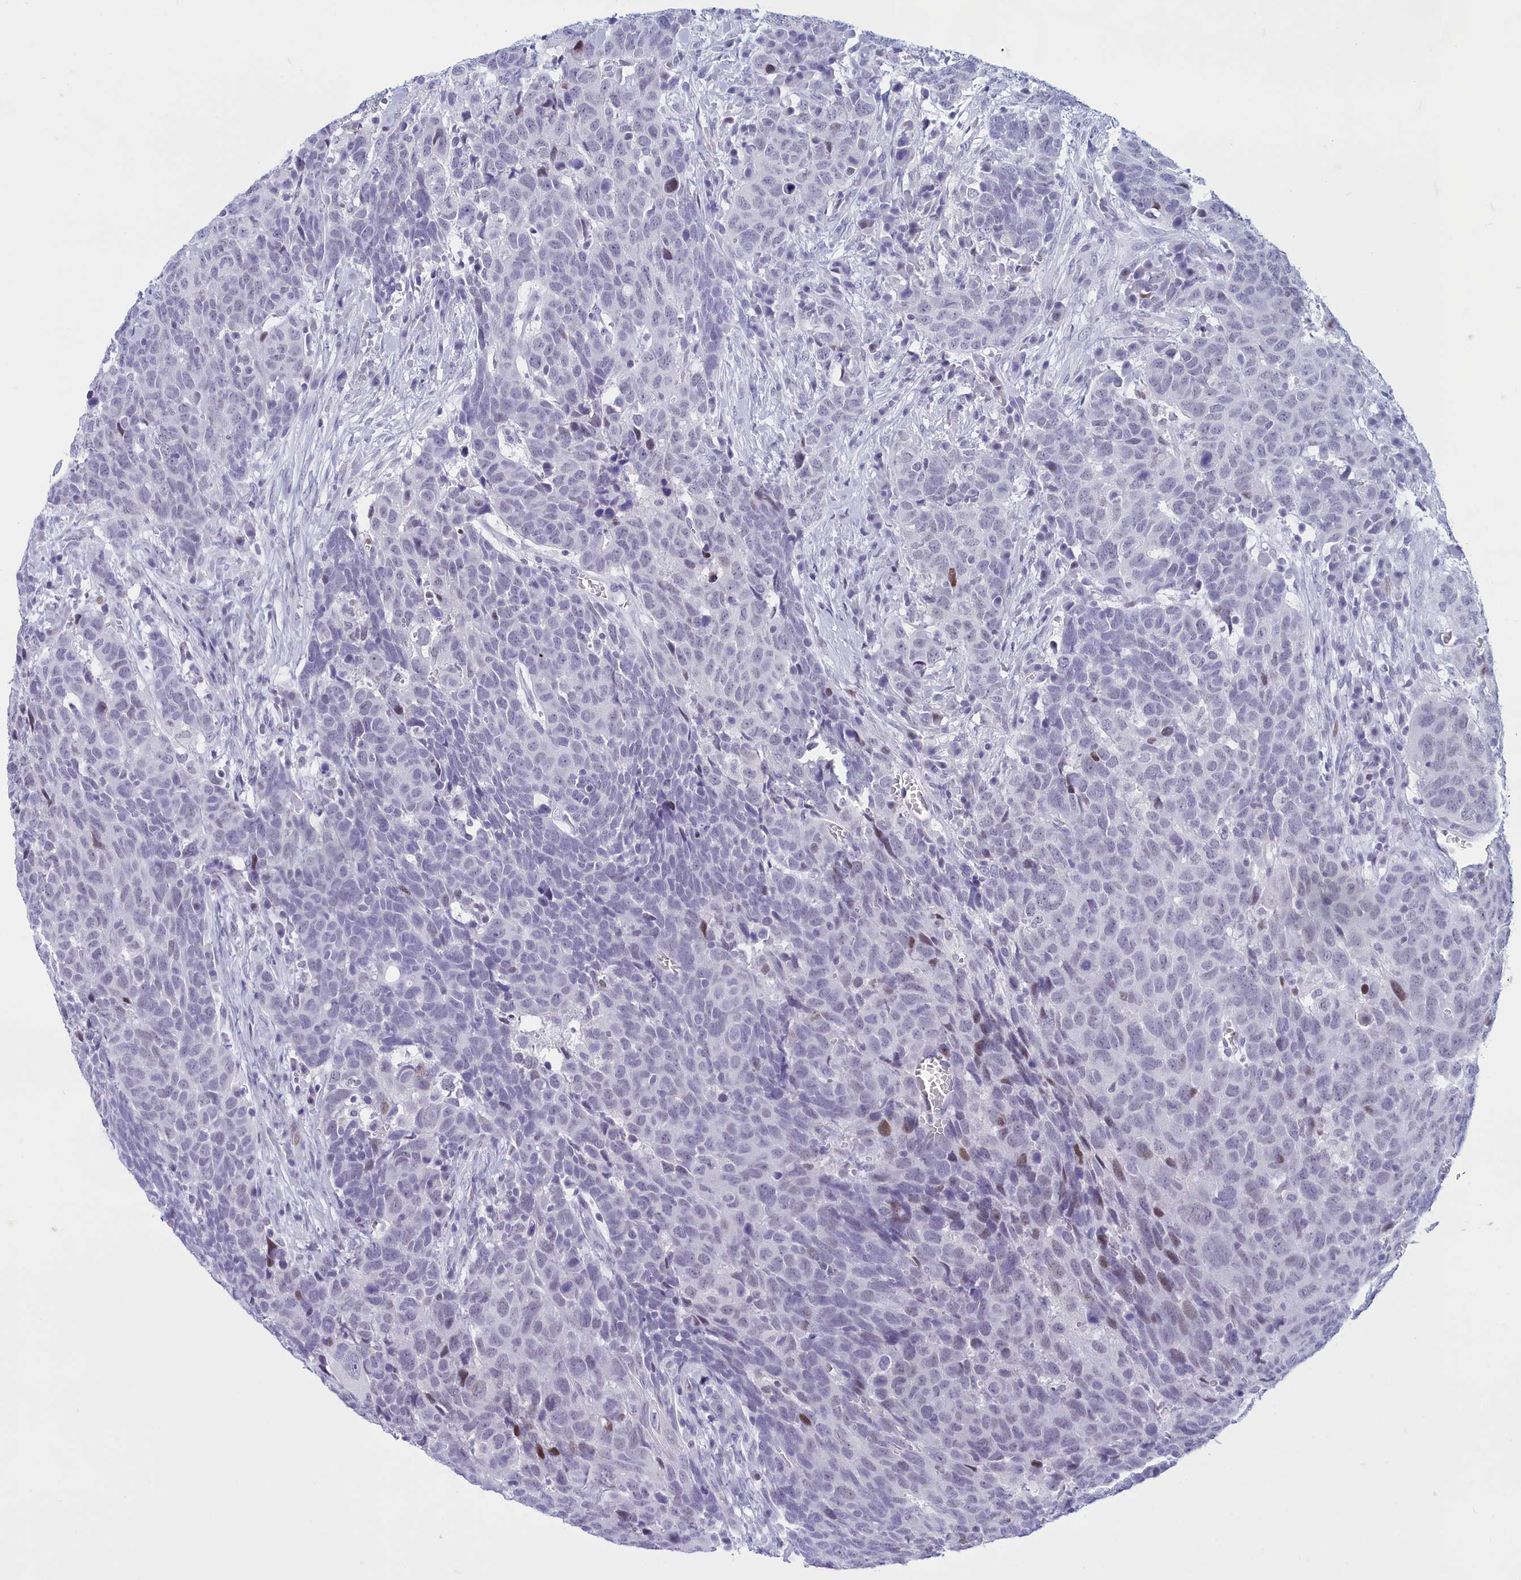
{"staining": {"intensity": "negative", "quantity": "none", "location": "none"}, "tissue": "head and neck cancer", "cell_type": "Tumor cells", "image_type": "cancer", "snomed": [{"axis": "morphology", "description": "Squamous cell carcinoma, NOS"}, {"axis": "topography", "description": "Head-Neck"}], "caption": "Tumor cells are negative for brown protein staining in squamous cell carcinoma (head and neck).", "gene": "SNX20", "patient": {"sex": "male", "age": 66}}